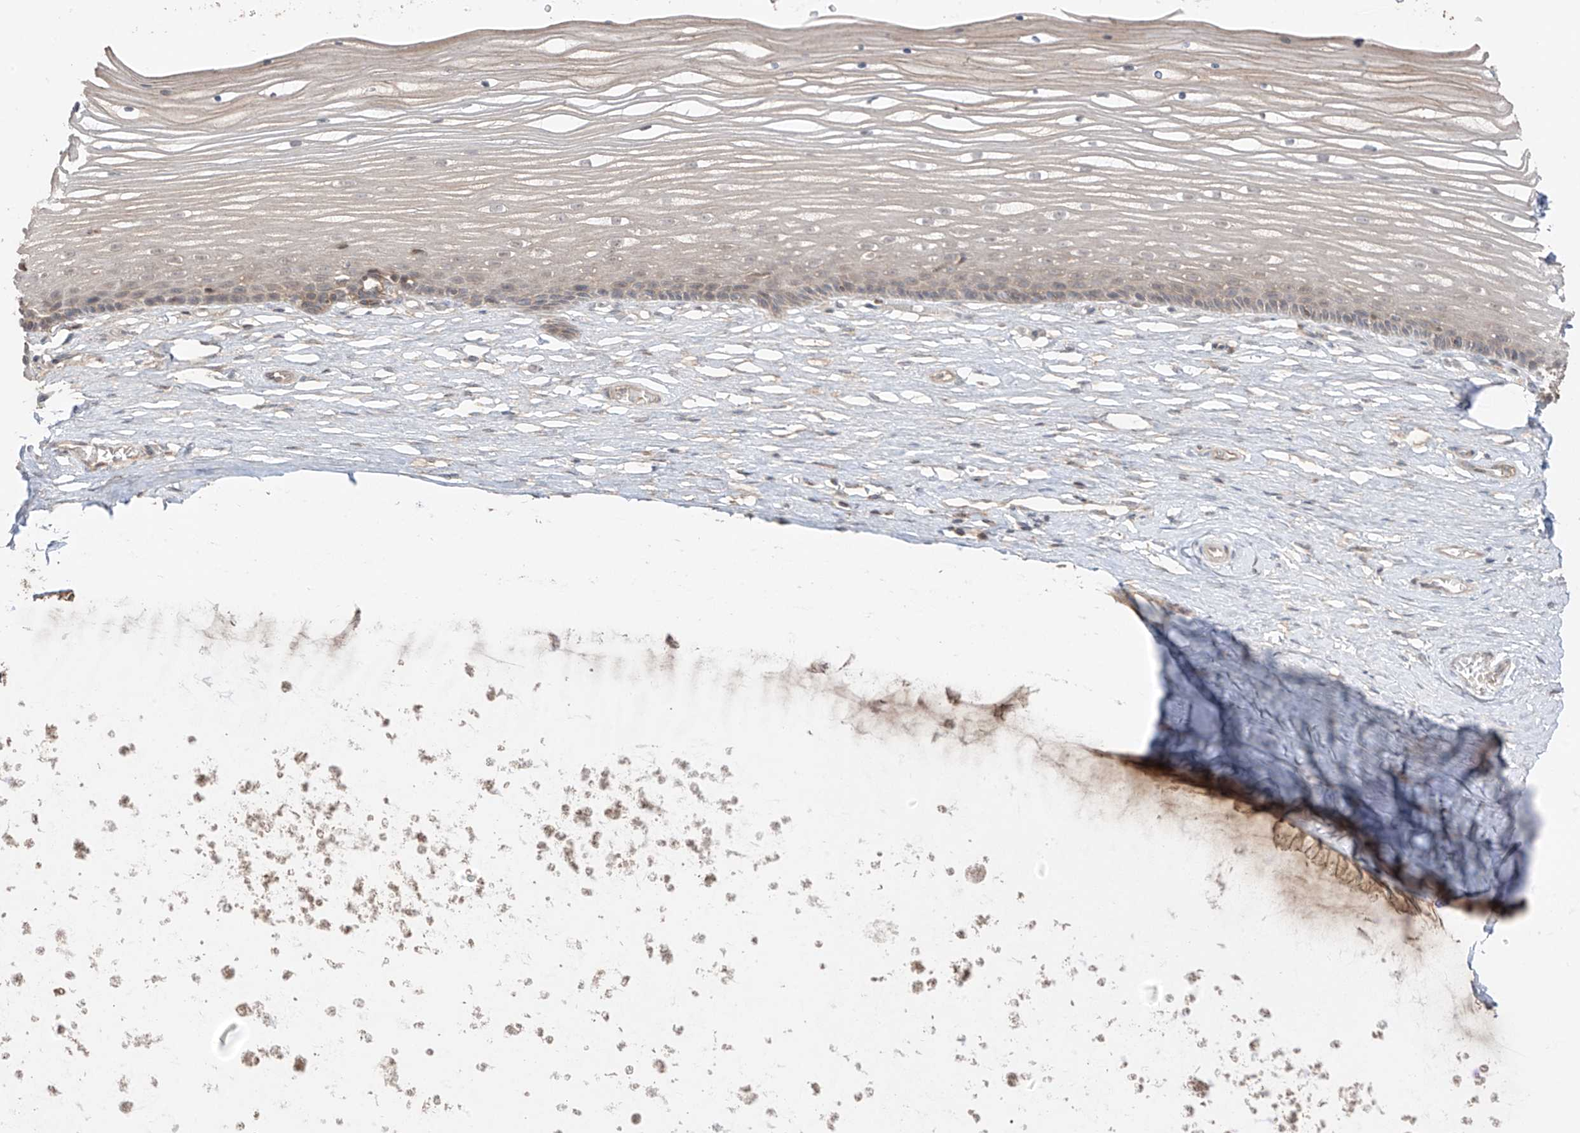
{"staining": {"intensity": "weak", "quantity": "25%-75%", "location": "cytoplasmic/membranous,nuclear"}, "tissue": "vagina", "cell_type": "Squamous epithelial cells", "image_type": "normal", "snomed": [{"axis": "morphology", "description": "Normal tissue, NOS"}, {"axis": "topography", "description": "Vagina"}, {"axis": "topography", "description": "Cervix"}], "caption": "A brown stain highlights weak cytoplasmic/membranous,nuclear positivity of a protein in squamous epithelial cells of normal human vagina. Ihc stains the protein of interest in brown and the nuclei are stained blue.", "gene": "COLGALT2", "patient": {"sex": "female", "age": 40}}